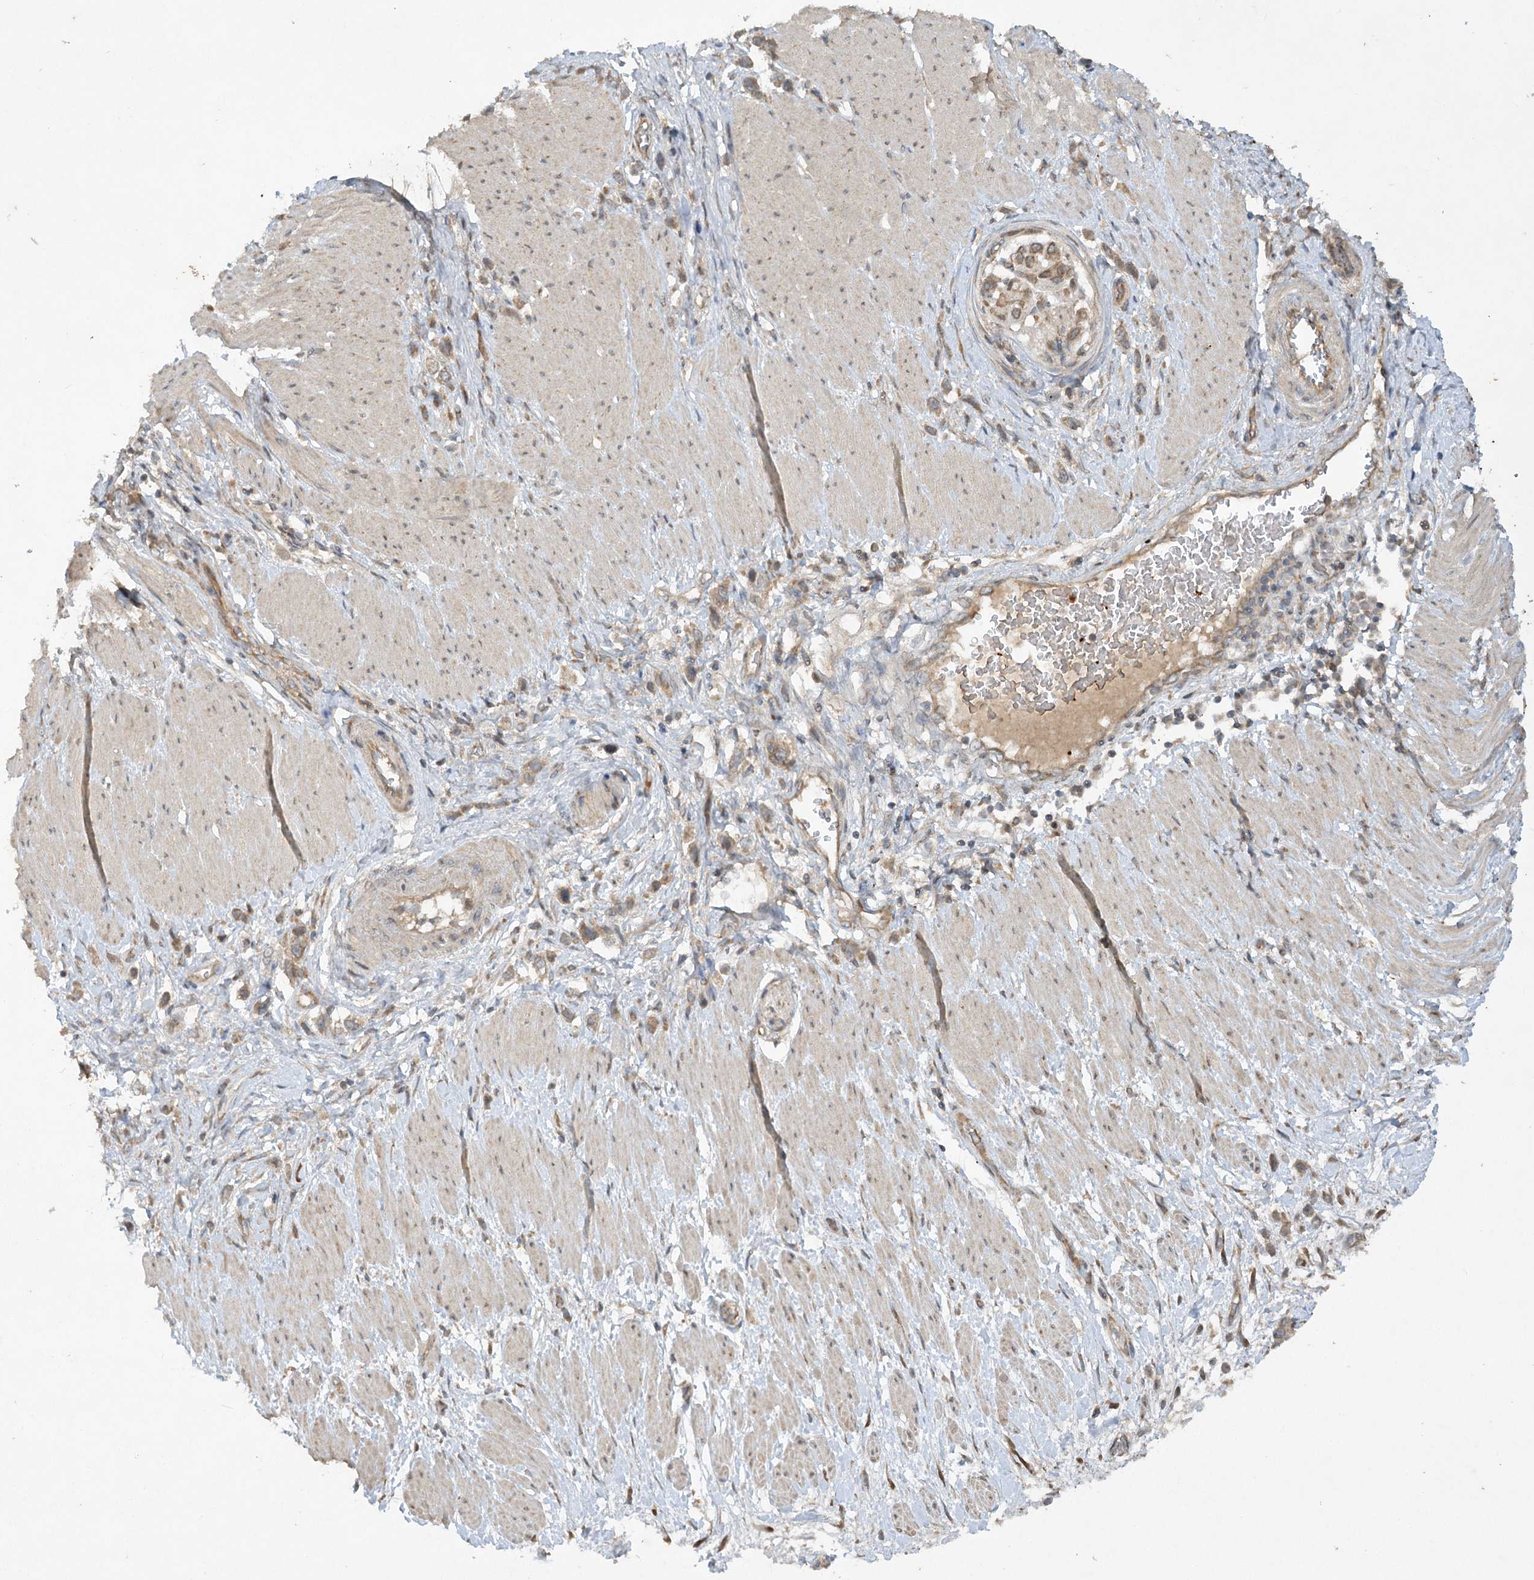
{"staining": {"intensity": "weak", "quantity": ">75%", "location": "cytoplasmic/membranous"}, "tissue": "stomach cancer", "cell_type": "Tumor cells", "image_type": "cancer", "snomed": [{"axis": "morphology", "description": "Normal tissue, NOS"}, {"axis": "morphology", "description": "Adenocarcinoma, NOS"}, {"axis": "topography", "description": "Stomach, upper"}, {"axis": "topography", "description": "Stomach"}], "caption": "Immunohistochemical staining of adenocarcinoma (stomach) shows low levels of weak cytoplasmic/membranous positivity in approximately >75% of tumor cells.", "gene": "TRAF3IP1", "patient": {"sex": "female", "age": 65}}